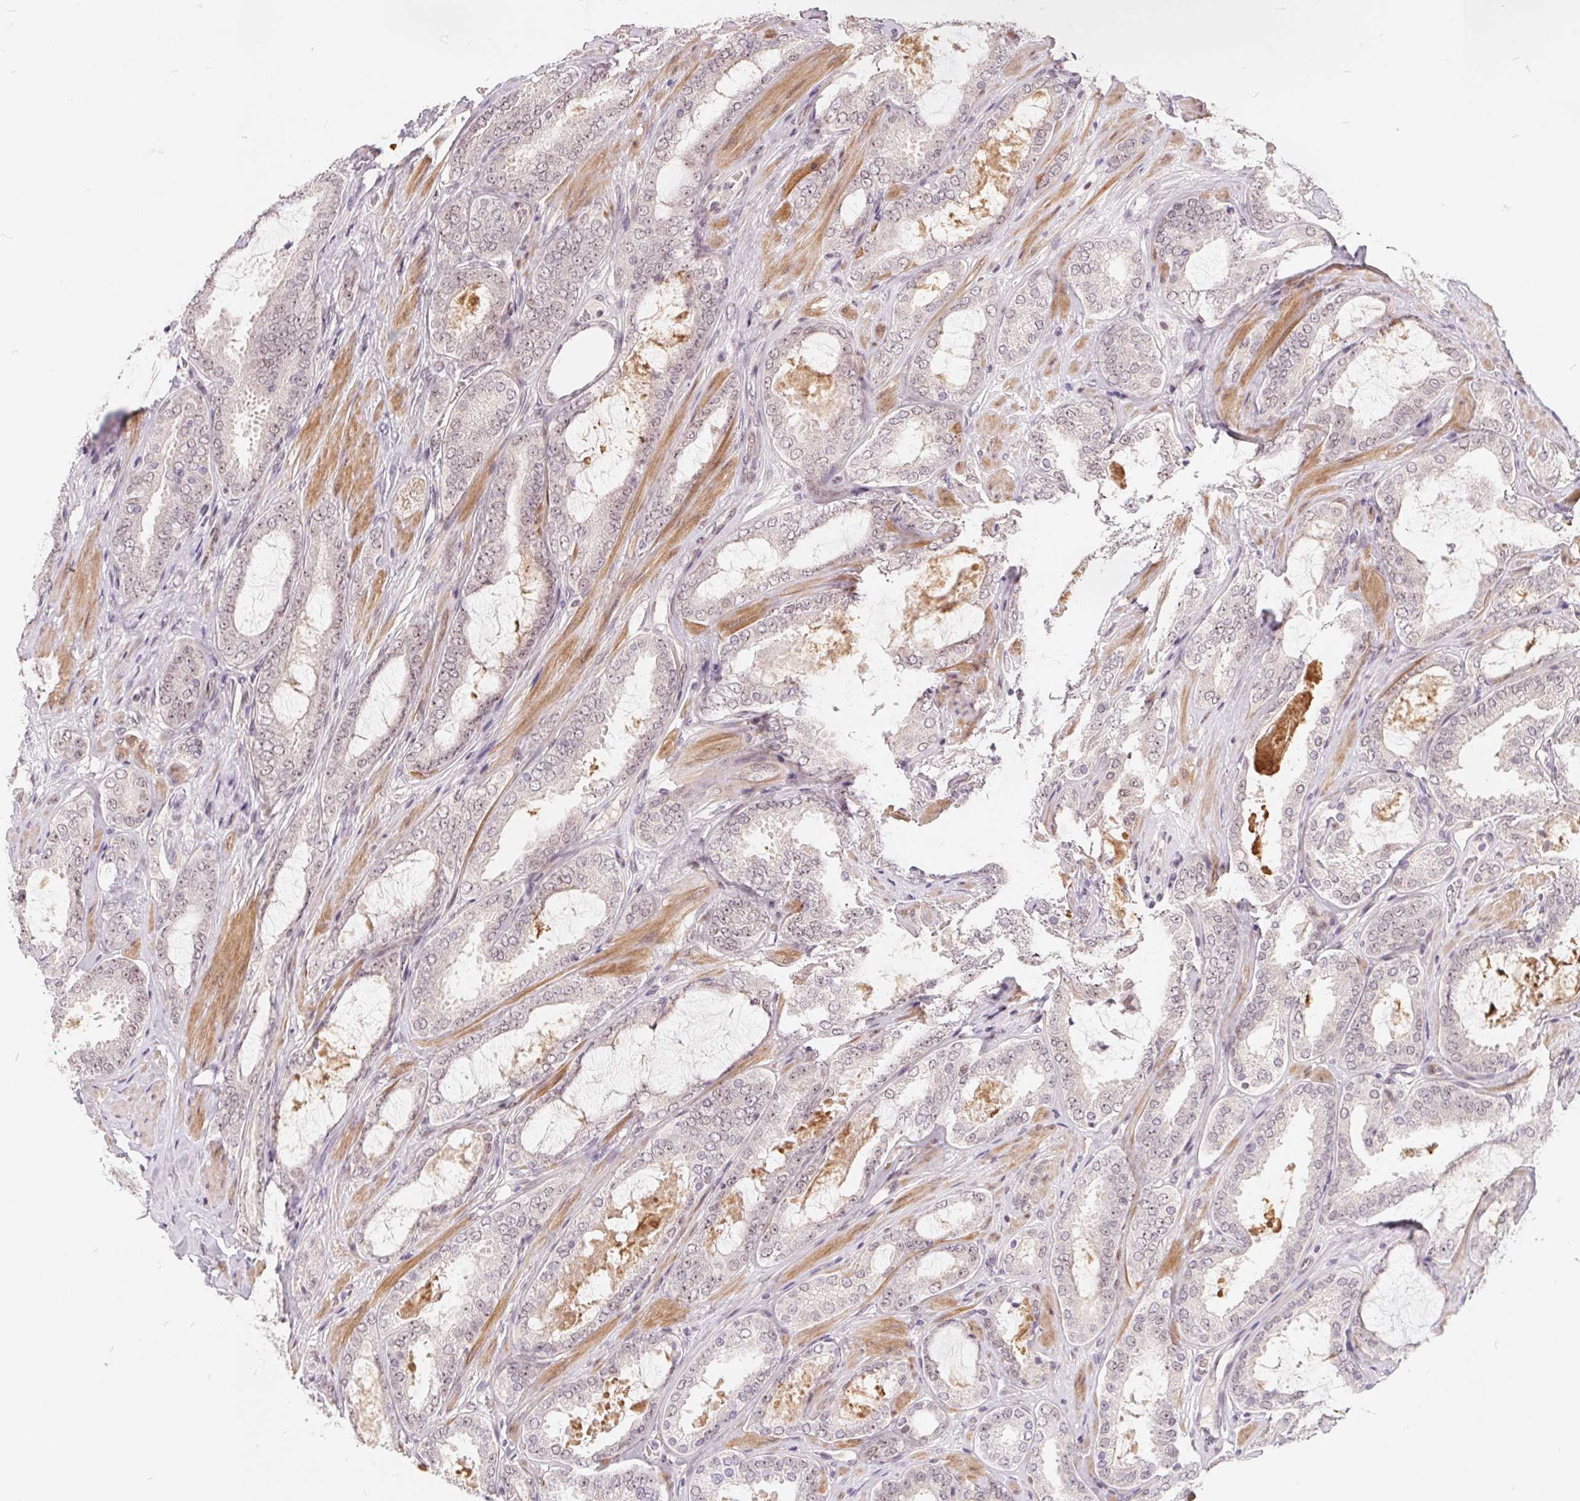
{"staining": {"intensity": "negative", "quantity": "none", "location": "none"}, "tissue": "prostate cancer", "cell_type": "Tumor cells", "image_type": "cancer", "snomed": [{"axis": "morphology", "description": "Adenocarcinoma, High grade"}, {"axis": "topography", "description": "Prostate"}], "caption": "Immunohistochemical staining of human prostate cancer (high-grade adenocarcinoma) exhibits no significant positivity in tumor cells.", "gene": "NRG2", "patient": {"sex": "male", "age": 63}}